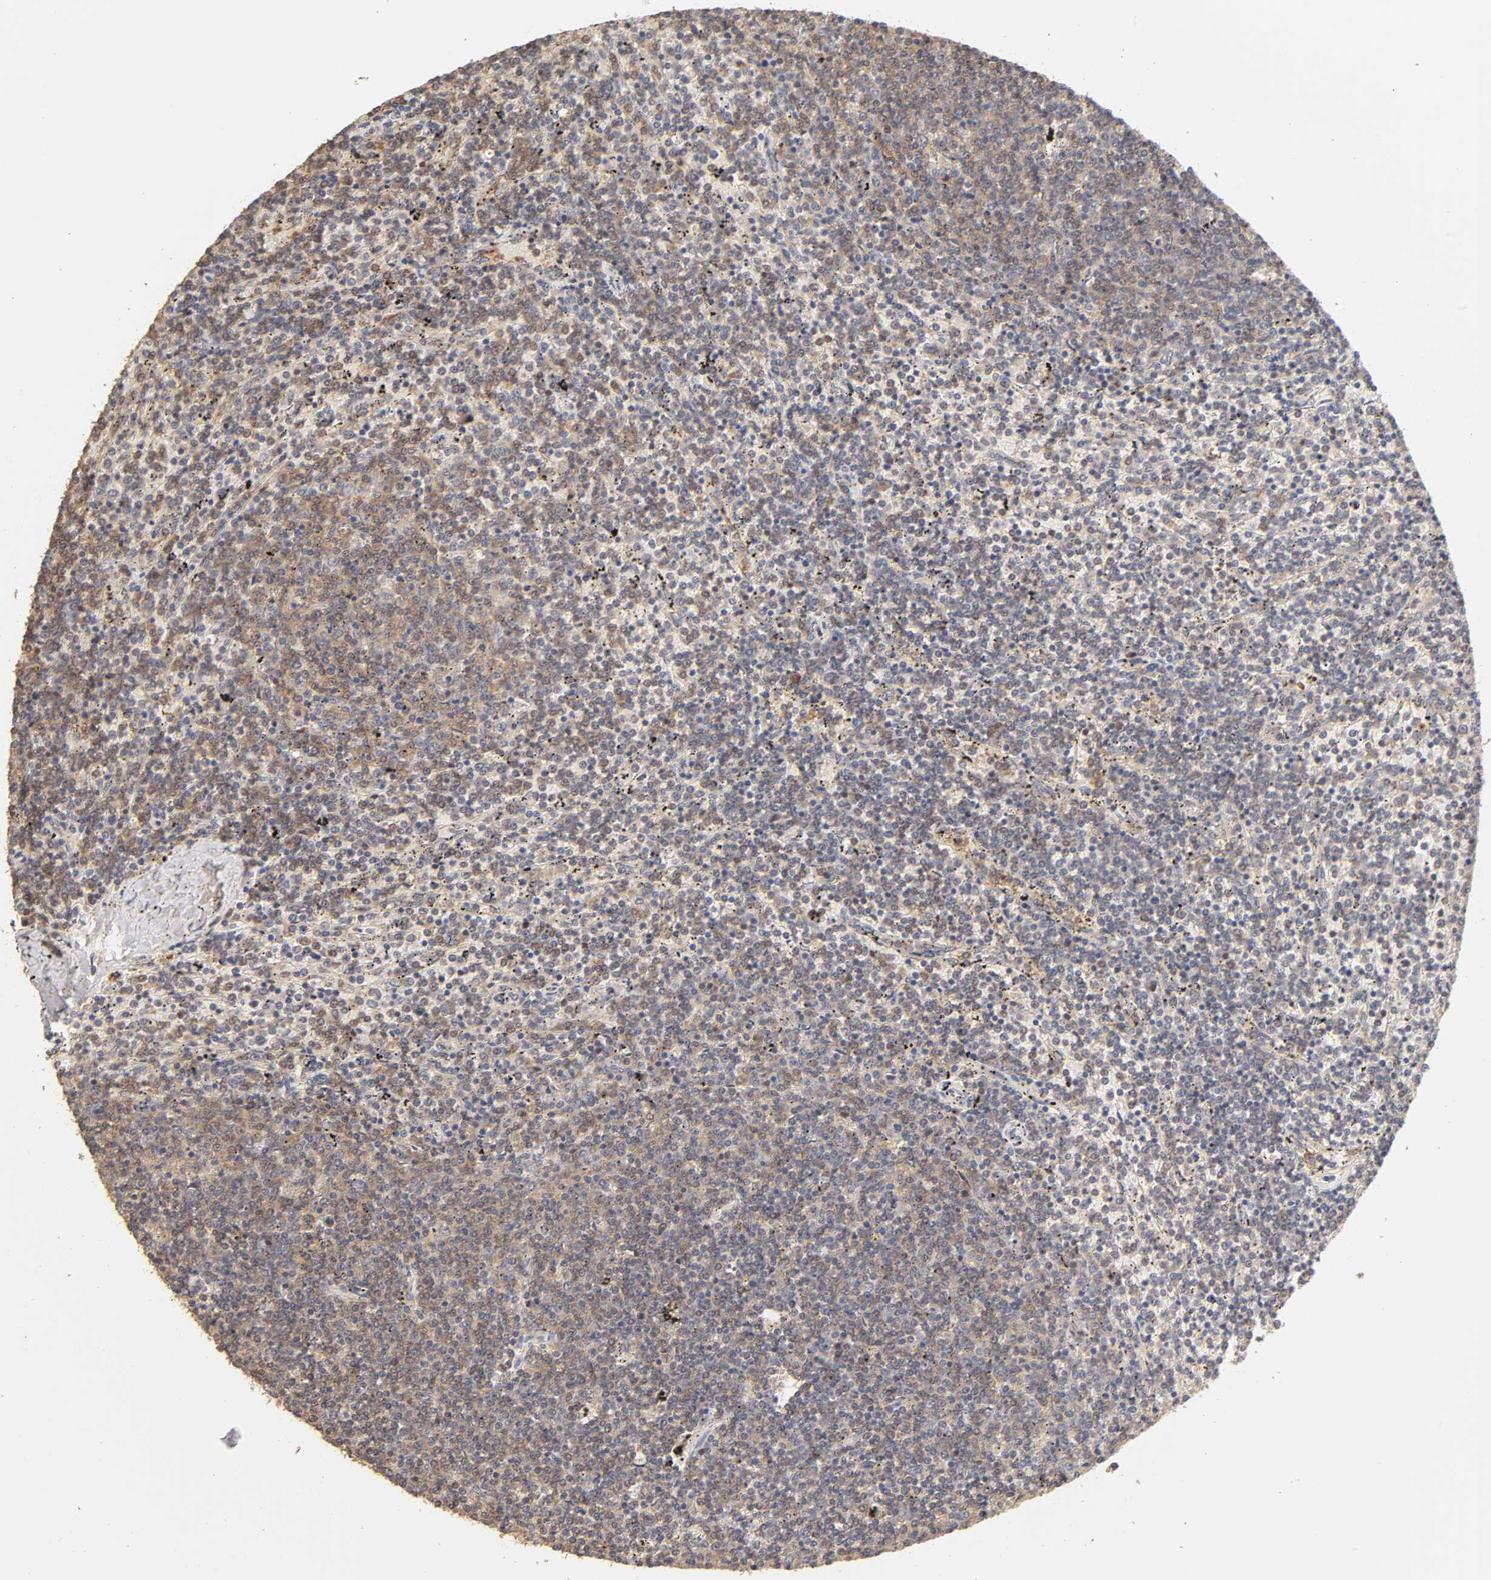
{"staining": {"intensity": "negative", "quantity": "none", "location": "none"}, "tissue": "lymphoma", "cell_type": "Tumor cells", "image_type": "cancer", "snomed": [{"axis": "morphology", "description": "Malignant lymphoma, non-Hodgkin's type, Low grade"}, {"axis": "topography", "description": "Spleen"}], "caption": "Immunohistochemical staining of human lymphoma demonstrates no significant positivity in tumor cells.", "gene": "AP1G2", "patient": {"sex": "female", "age": 50}}